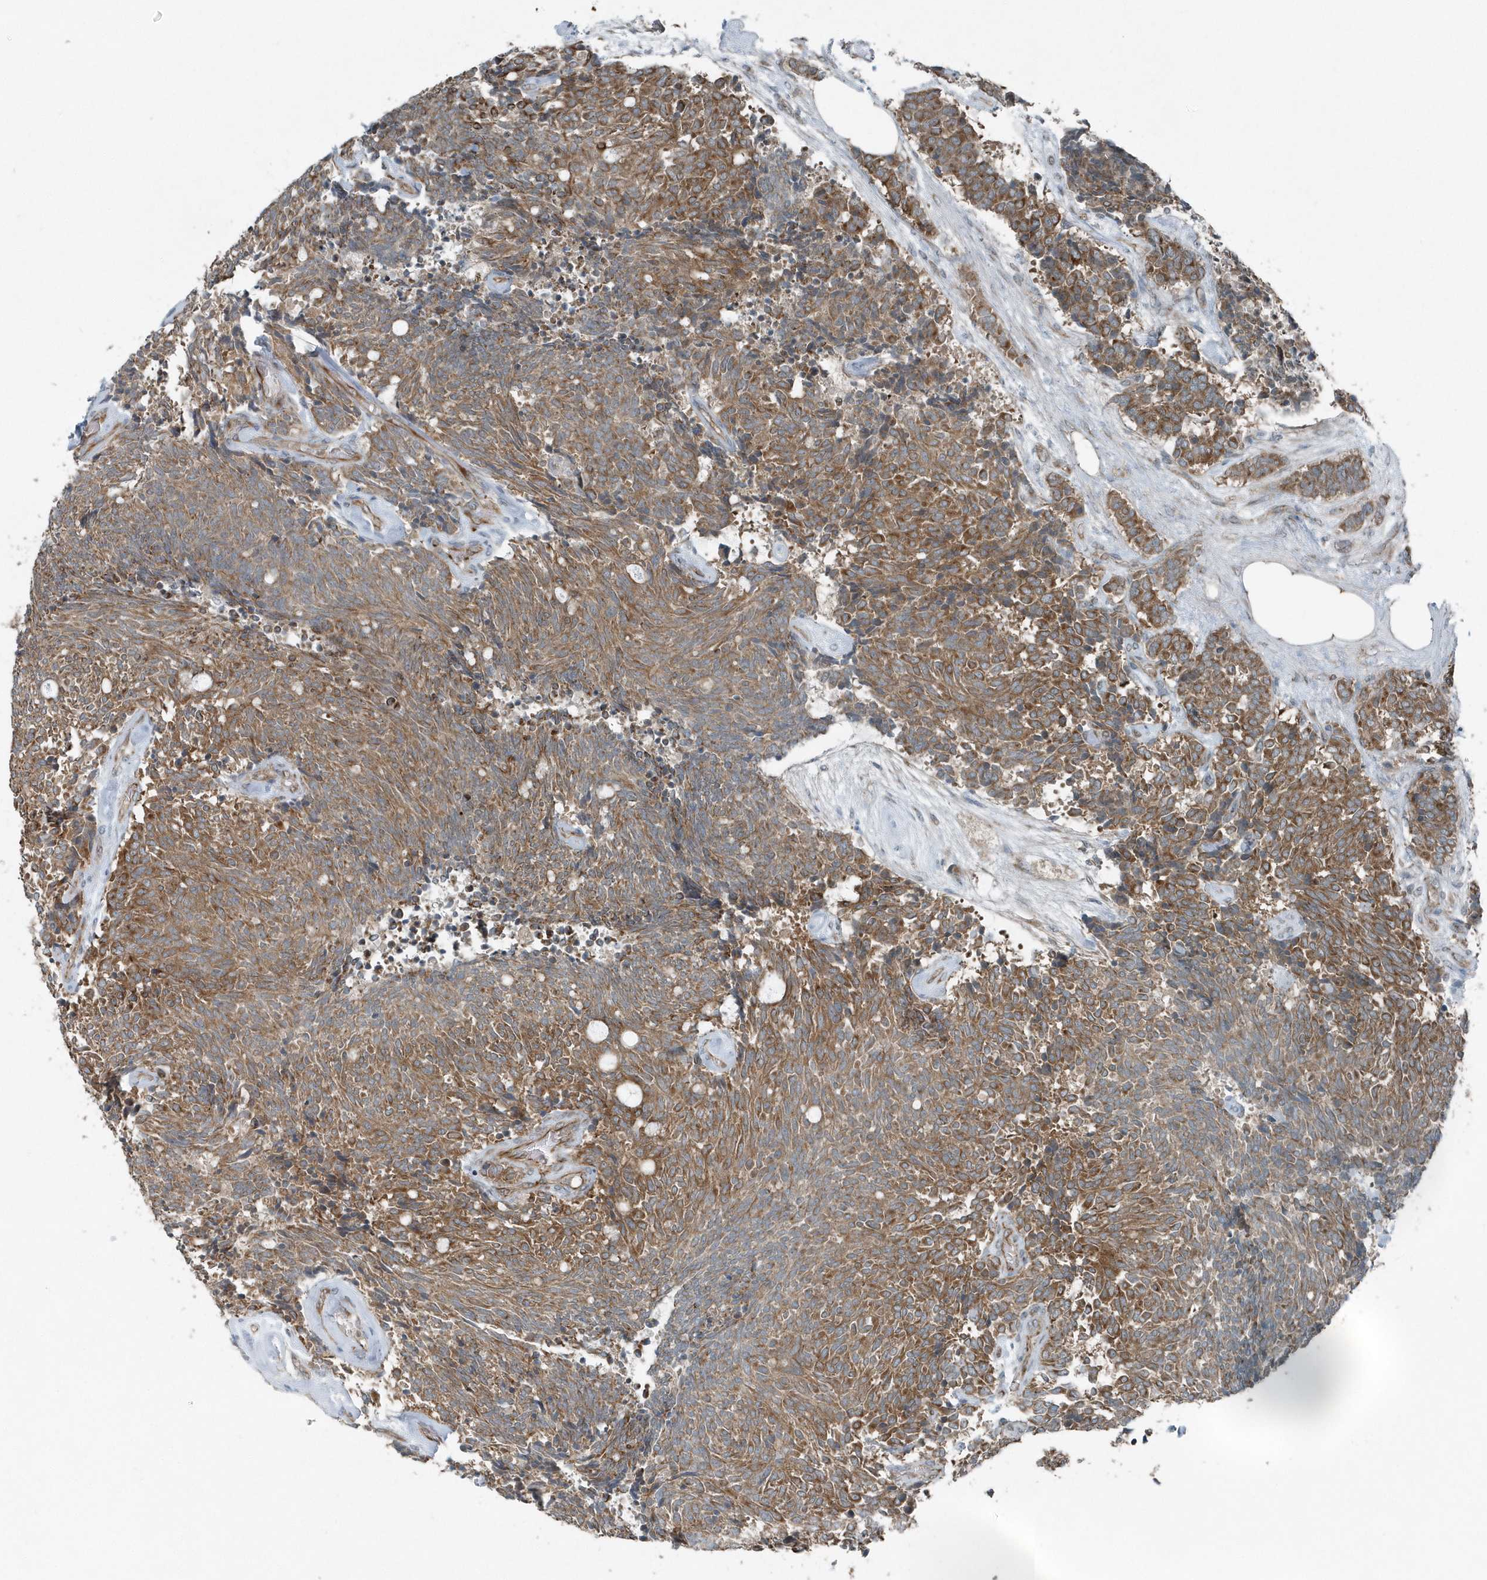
{"staining": {"intensity": "moderate", "quantity": ">75%", "location": "cytoplasmic/membranous"}, "tissue": "carcinoid", "cell_type": "Tumor cells", "image_type": "cancer", "snomed": [{"axis": "morphology", "description": "Carcinoid, malignant, NOS"}, {"axis": "topography", "description": "Pancreas"}], "caption": "Immunohistochemistry of carcinoid exhibits medium levels of moderate cytoplasmic/membranous expression in about >75% of tumor cells.", "gene": "GCC2", "patient": {"sex": "female", "age": 54}}